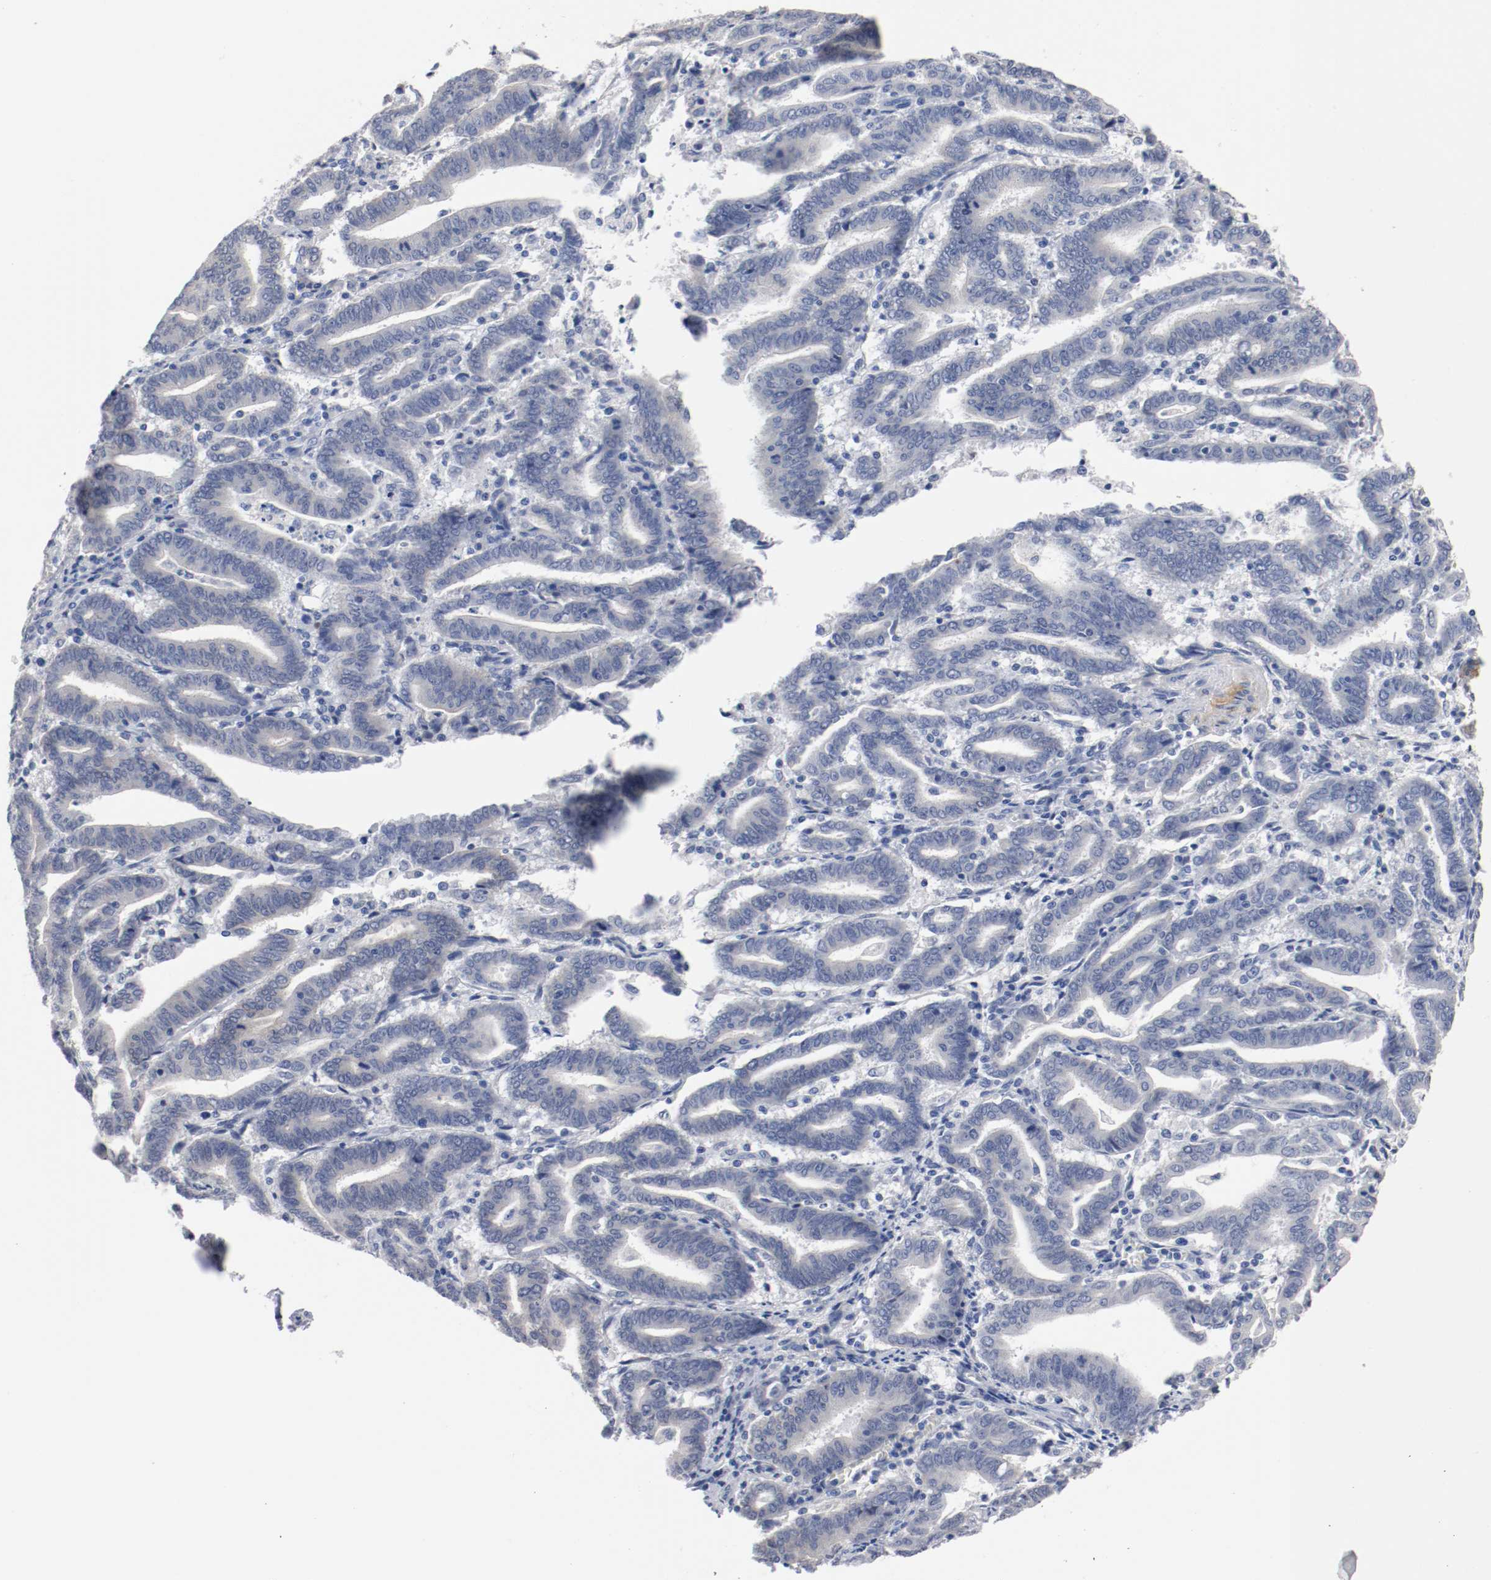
{"staining": {"intensity": "weak", "quantity": "<25%", "location": "cytoplasmic/membranous"}, "tissue": "endometrial cancer", "cell_type": "Tumor cells", "image_type": "cancer", "snomed": [{"axis": "morphology", "description": "Adenocarcinoma, NOS"}, {"axis": "topography", "description": "Uterus"}], "caption": "This is an immunohistochemistry histopathology image of endometrial cancer (adenocarcinoma). There is no staining in tumor cells.", "gene": "TNC", "patient": {"sex": "female", "age": 83}}